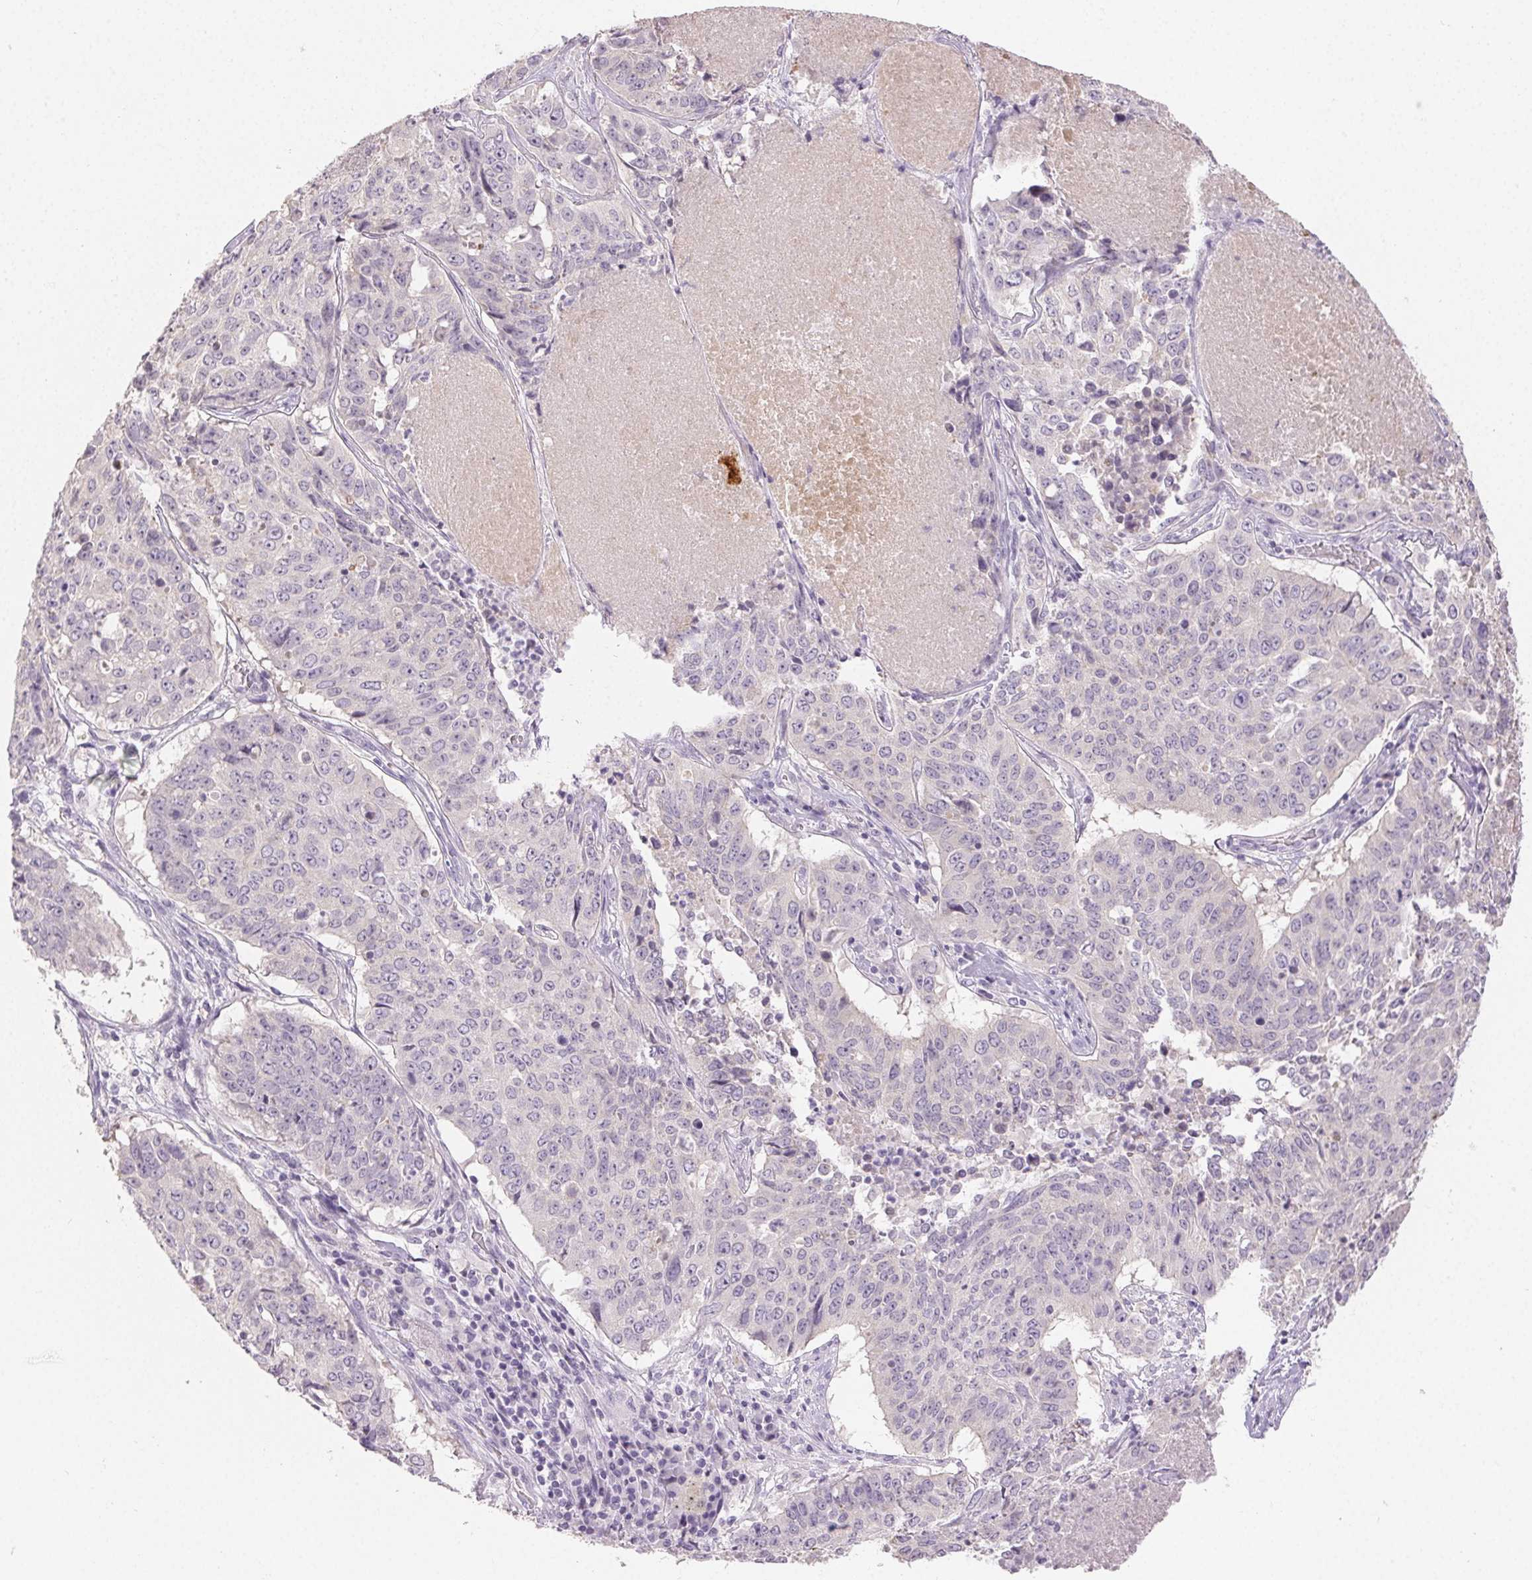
{"staining": {"intensity": "negative", "quantity": "none", "location": "none"}, "tissue": "lung cancer", "cell_type": "Tumor cells", "image_type": "cancer", "snomed": [{"axis": "morphology", "description": "Normal tissue, NOS"}, {"axis": "morphology", "description": "Squamous cell carcinoma, NOS"}, {"axis": "topography", "description": "Bronchus"}, {"axis": "topography", "description": "Lung"}], "caption": "DAB immunohistochemical staining of lung cancer (squamous cell carcinoma) reveals no significant positivity in tumor cells.", "gene": "SFTPD", "patient": {"sex": "male", "age": 64}}